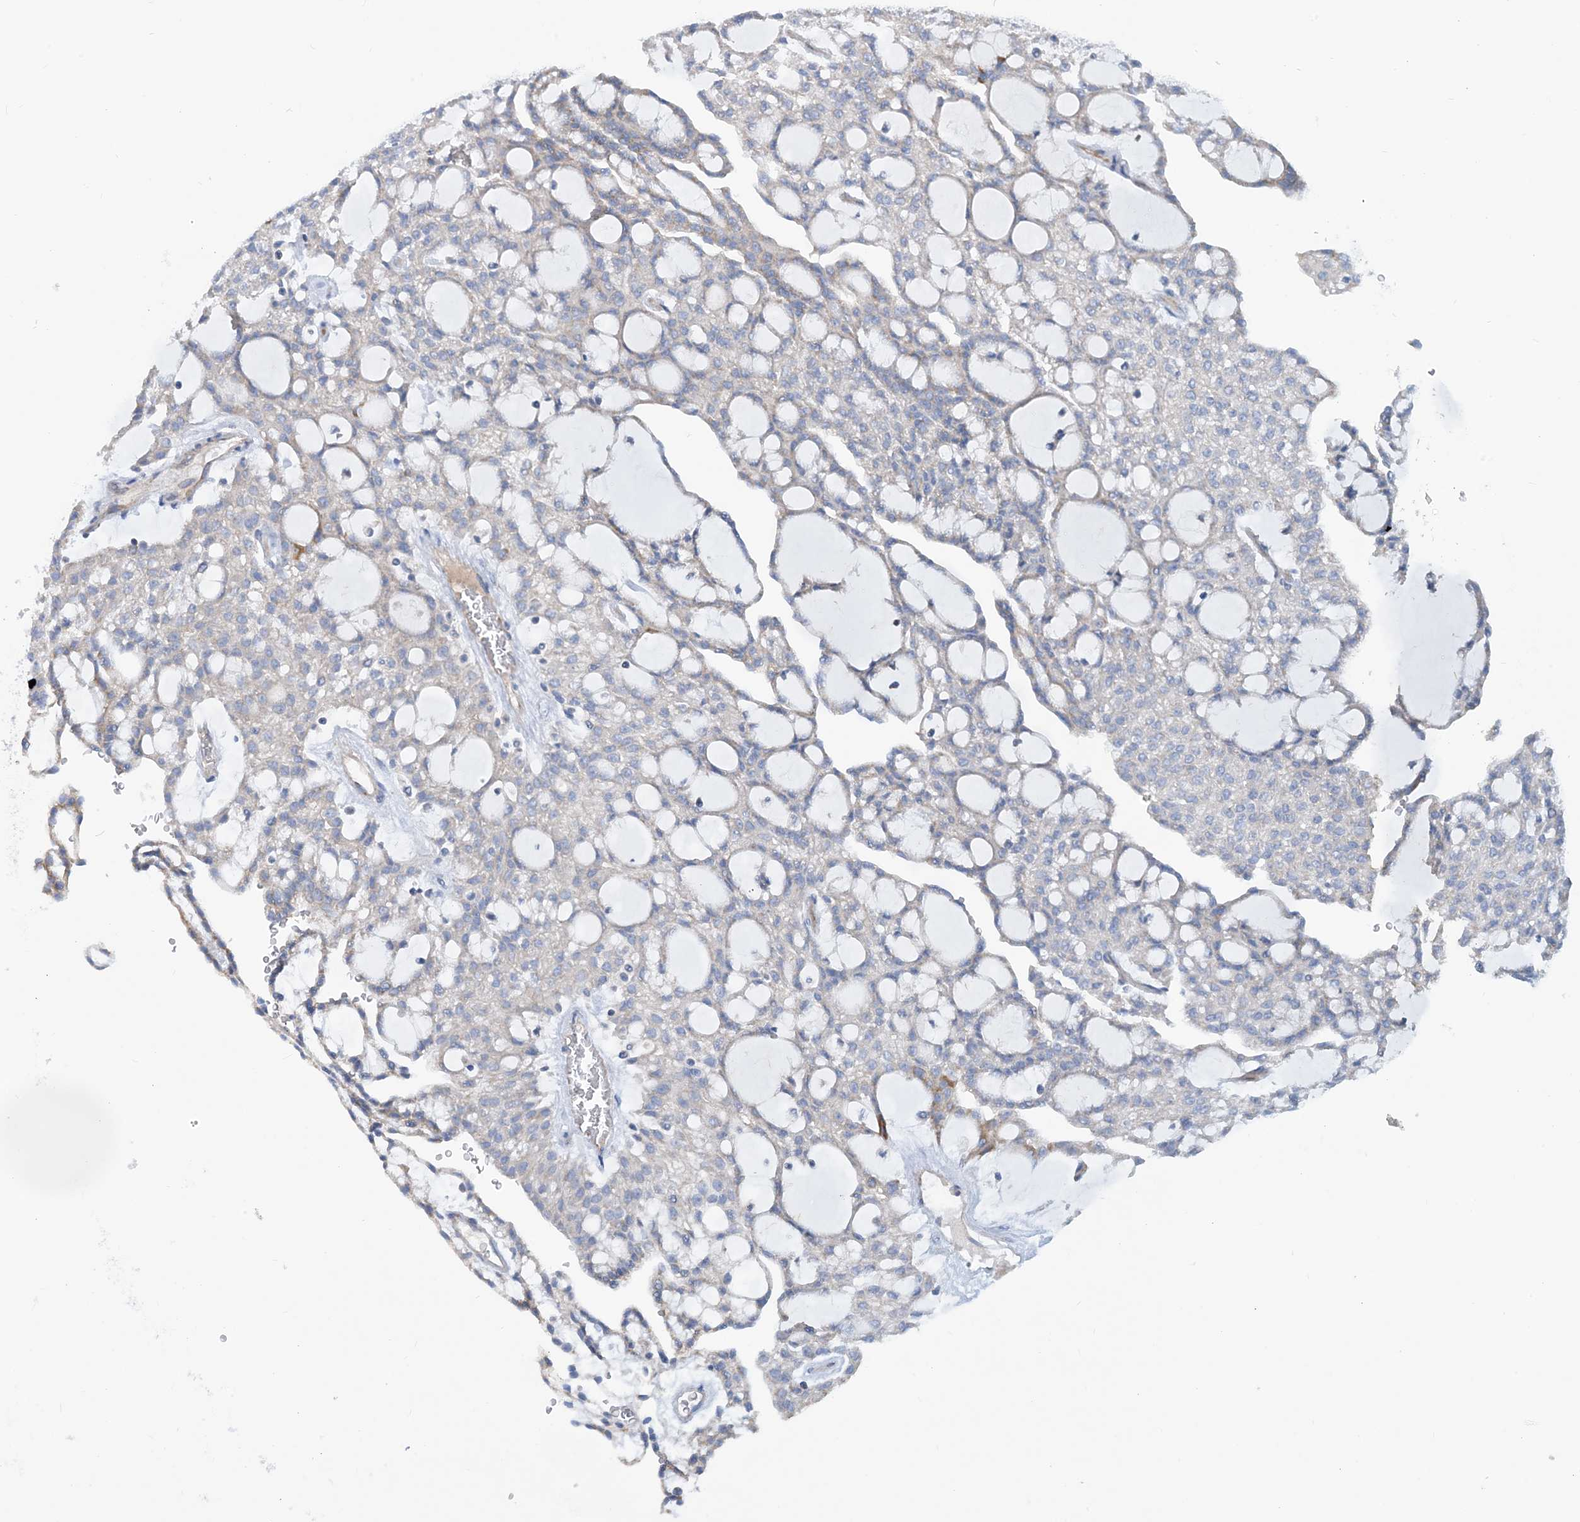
{"staining": {"intensity": "weak", "quantity": "25%-75%", "location": "cytoplasmic/membranous"}, "tissue": "renal cancer", "cell_type": "Tumor cells", "image_type": "cancer", "snomed": [{"axis": "morphology", "description": "Adenocarcinoma, NOS"}, {"axis": "topography", "description": "Kidney"}], "caption": "Tumor cells display low levels of weak cytoplasmic/membranous positivity in approximately 25%-75% of cells in renal cancer.", "gene": "PHOSPHO2", "patient": {"sex": "male", "age": 63}}